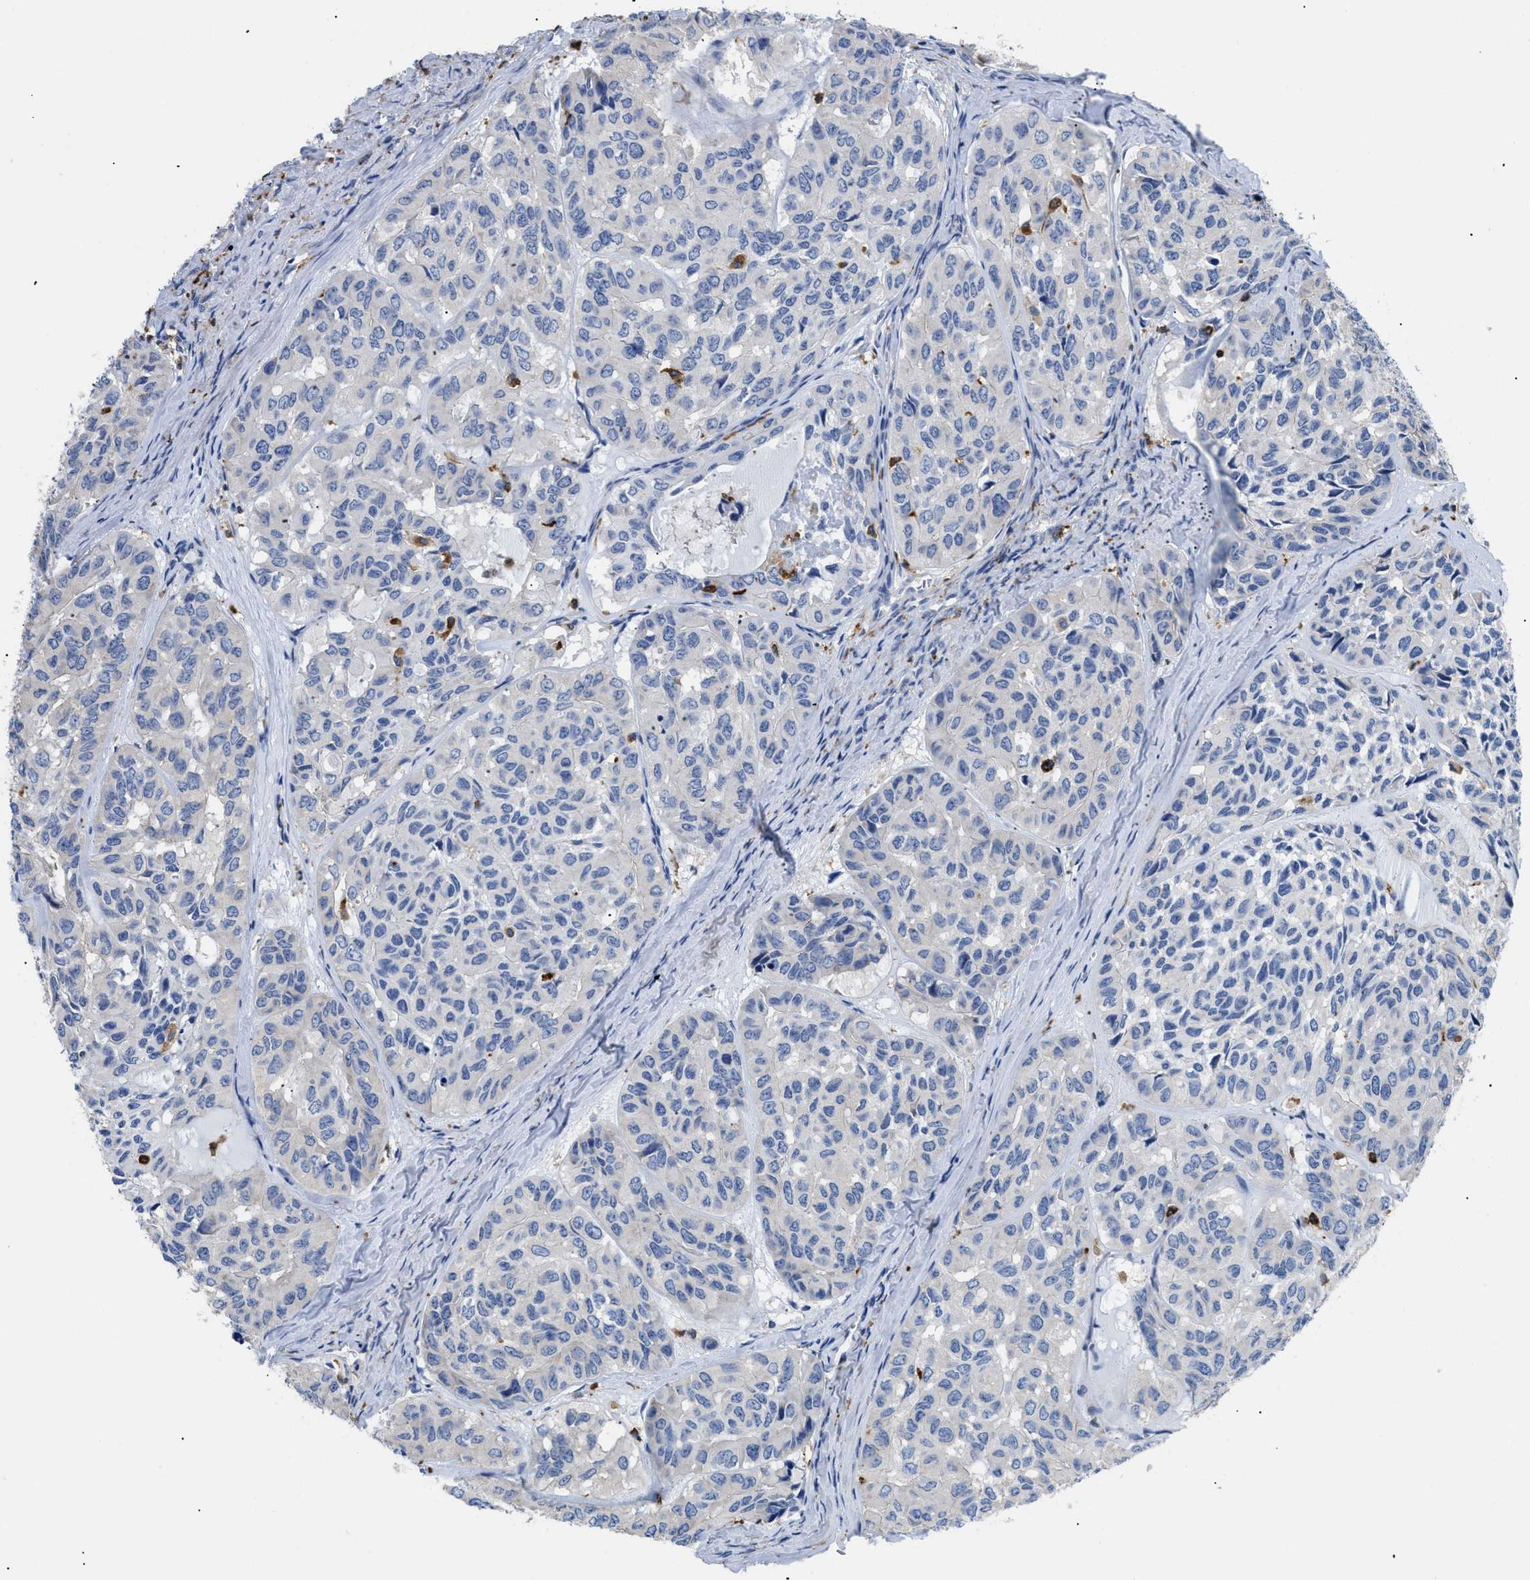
{"staining": {"intensity": "negative", "quantity": "none", "location": "none"}, "tissue": "head and neck cancer", "cell_type": "Tumor cells", "image_type": "cancer", "snomed": [{"axis": "morphology", "description": "Adenocarcinoma, NOS"}, {"axis": "topography", "description": "Salivary gland, NOS"}, {"axis": "topography", "description": "Head-Neck"}], "caption": "DAB (3,3'-diaminobenzidine) immunohistochemical staining of human head and neck adenocarcinoma exhibits no significant positivity in tumor cells.", "gene": "HLA-DPA1", "patient": {"sex": "female", "age": 76}}